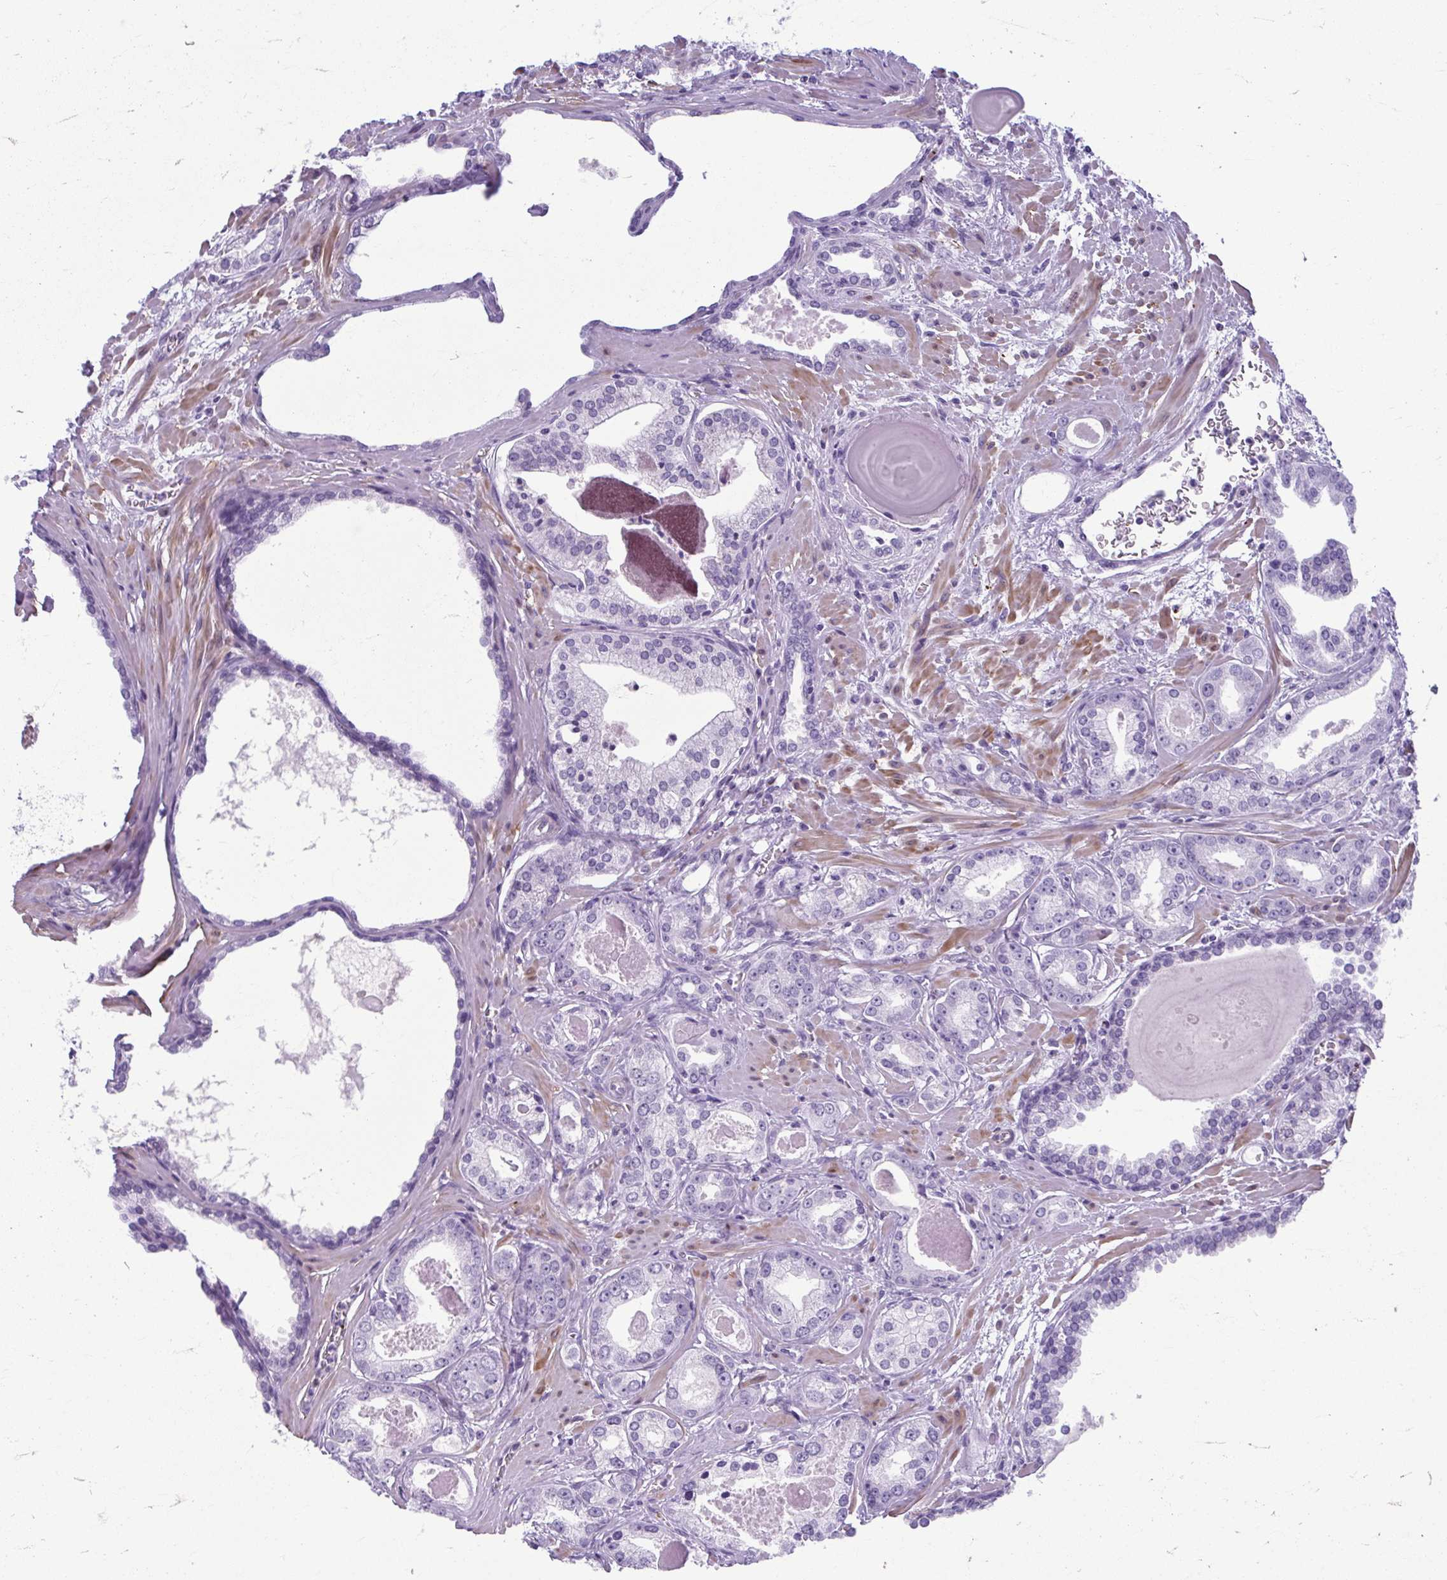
{"staining": {"intensity": "negative", "quantity": "none", "location": "none"}, "tissue": "prostate cancer", "cell_type": "Tumor cells", "image_type": "cancer", "snomed": [{"axis": "morphology", "description": "Adenocarcinoma, Low grade"}, {"axis": "topography", "description": "Prostate"}], "caption": "IHC image of neoplastic tissue: prostate cancer stained with DAB shows no significant protein positivity in tumor cells.", "gene": "TCEAL3", "patient": {"sex": "male", "age": 64}}